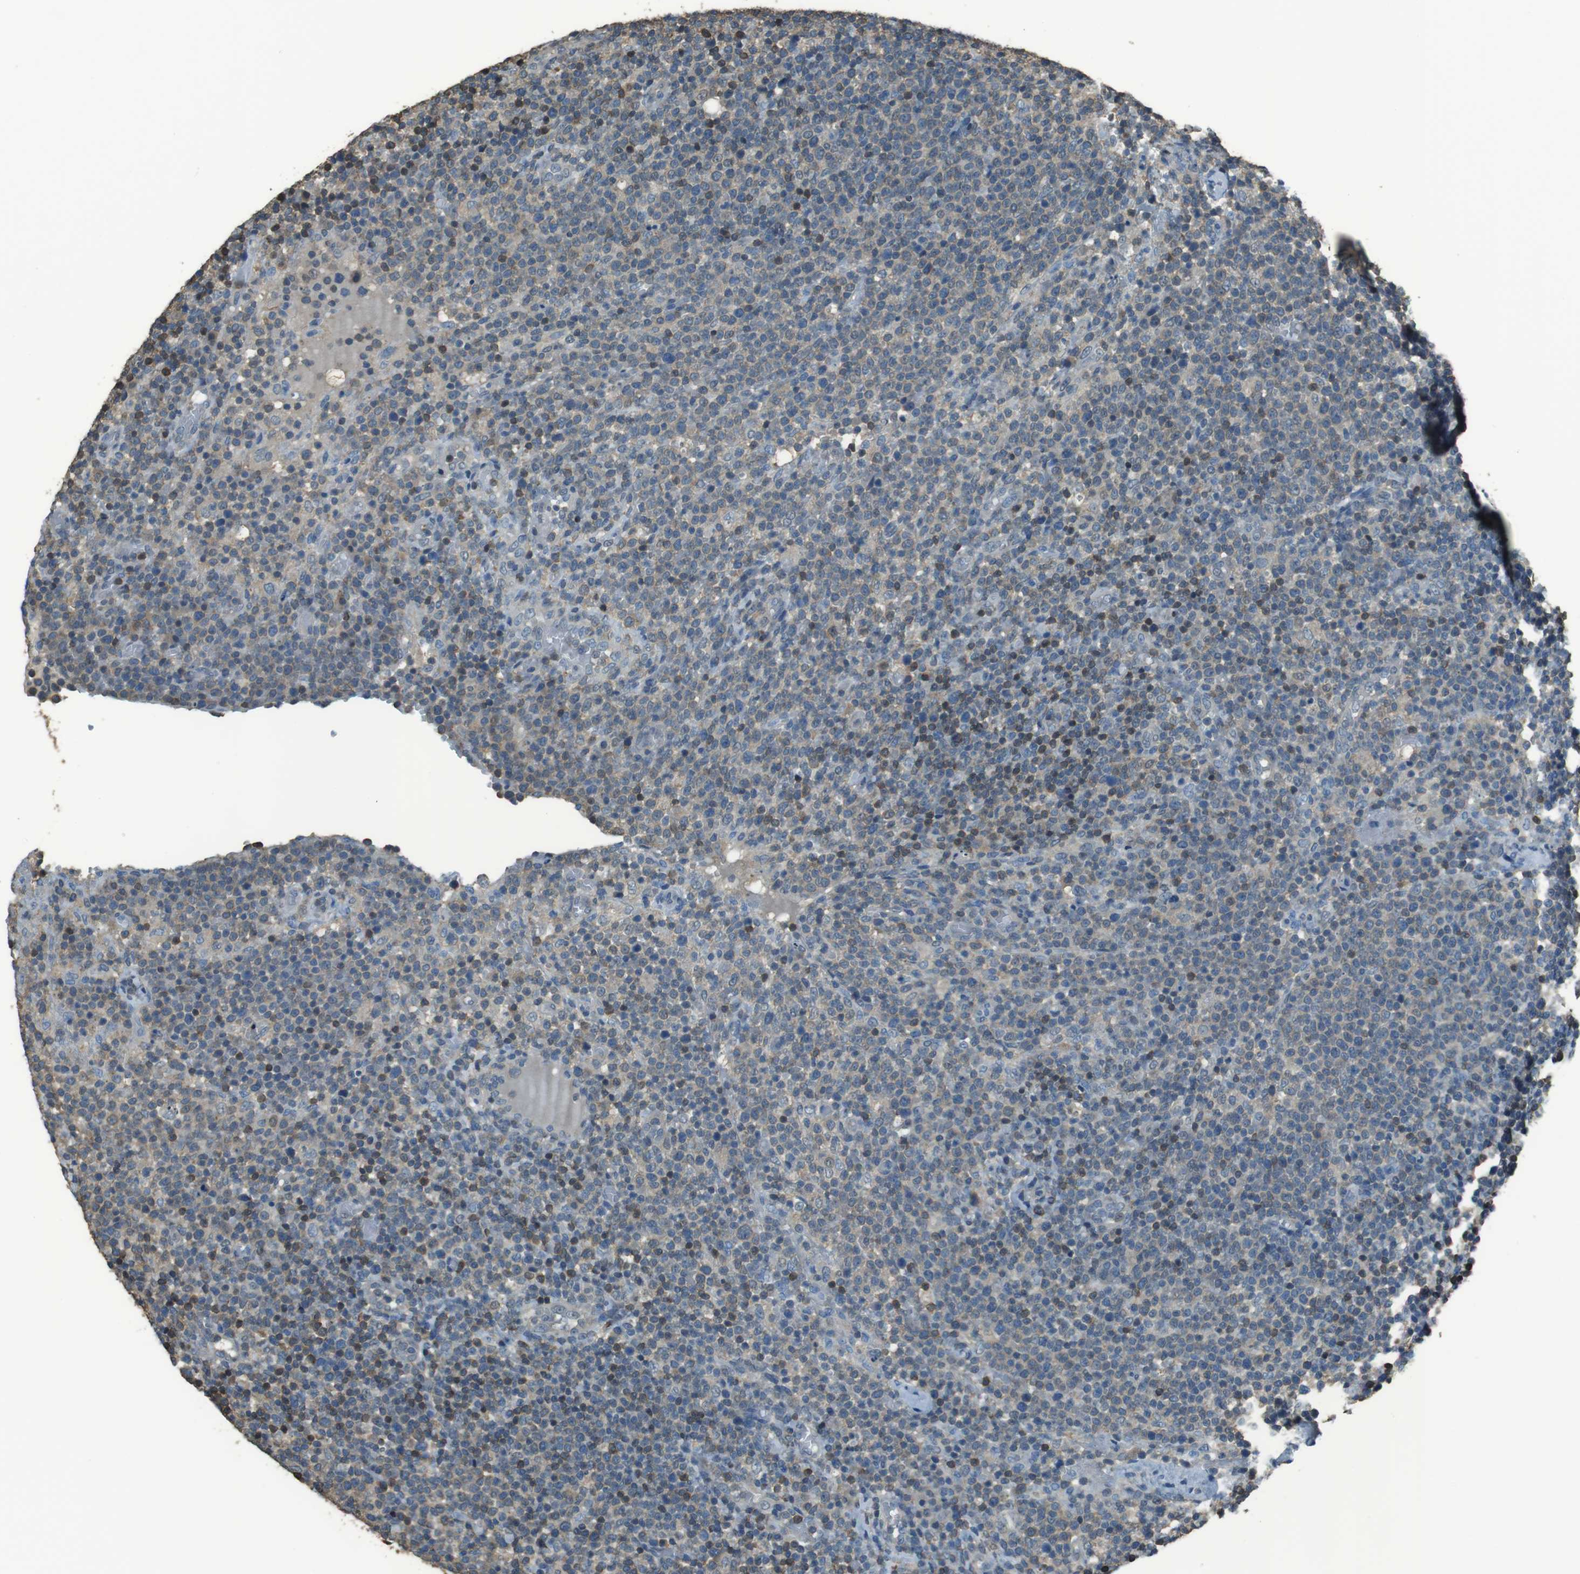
{"staining": {"intensity": "weak", "quantity": "25%-75%", "location": "cytoplasmic/membranous,nuclear"}, "tissue": "lymphoma", "cell_type": "Tumor cells", "image_type": "cancer", "snomed": [{"axis": "morphology", "description": "Malignant lymphoma, non-Hodgkin's type, High grade"}, {"axis": "topography", "description": "Lymph node"}], "caption": "There is low levels of weak cytoplasmic/membranous and nuclear expression in tumor cells of high-grade malignant lymphoma, non-Hodgkin's type, as demonstrated by immunohistochemical staining (brown color).", "gene": "TWSG1", "patient": {"sex": "male", "age": 61}}